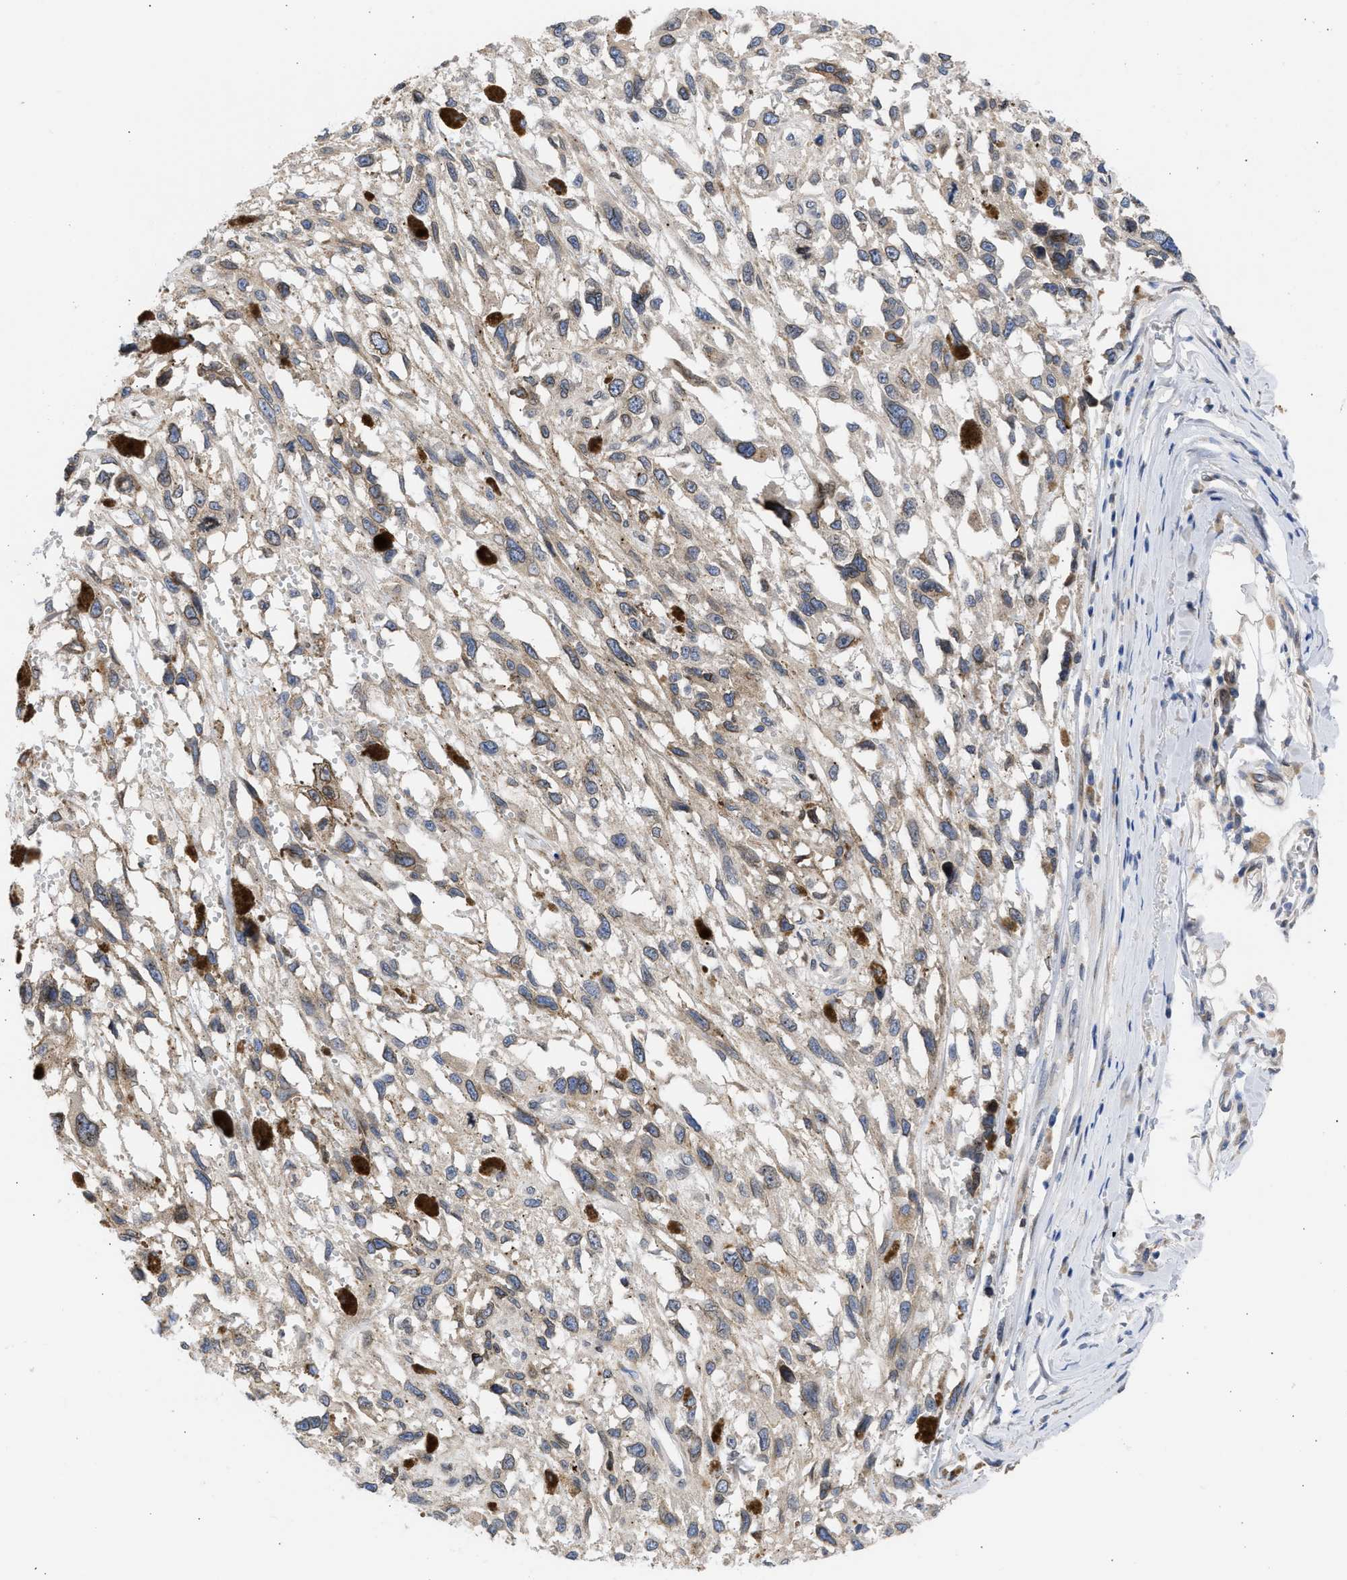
{"staining": {"intensity": "moderate", "quantity": "<25%", "location": "cytoplasmic/membranous,nuclear"}, "tissue": "melanoma", "cell_type": "Tumor cells", "image_type": "cancer", "snomed": [{"axis": "morphology", "description": "Malignant melanoma, Metastatic site"}, {"axis": "topography", "description": "Lymph node"}], "caption": "Moderate cytoplasmic/membranous and nuclear expression for a protein is appreciated in about <25% of tumor cells of melanoma using immunohistochemistry.", "gene": "NUP35", "patient": {"sex": "male", "age": 59}}